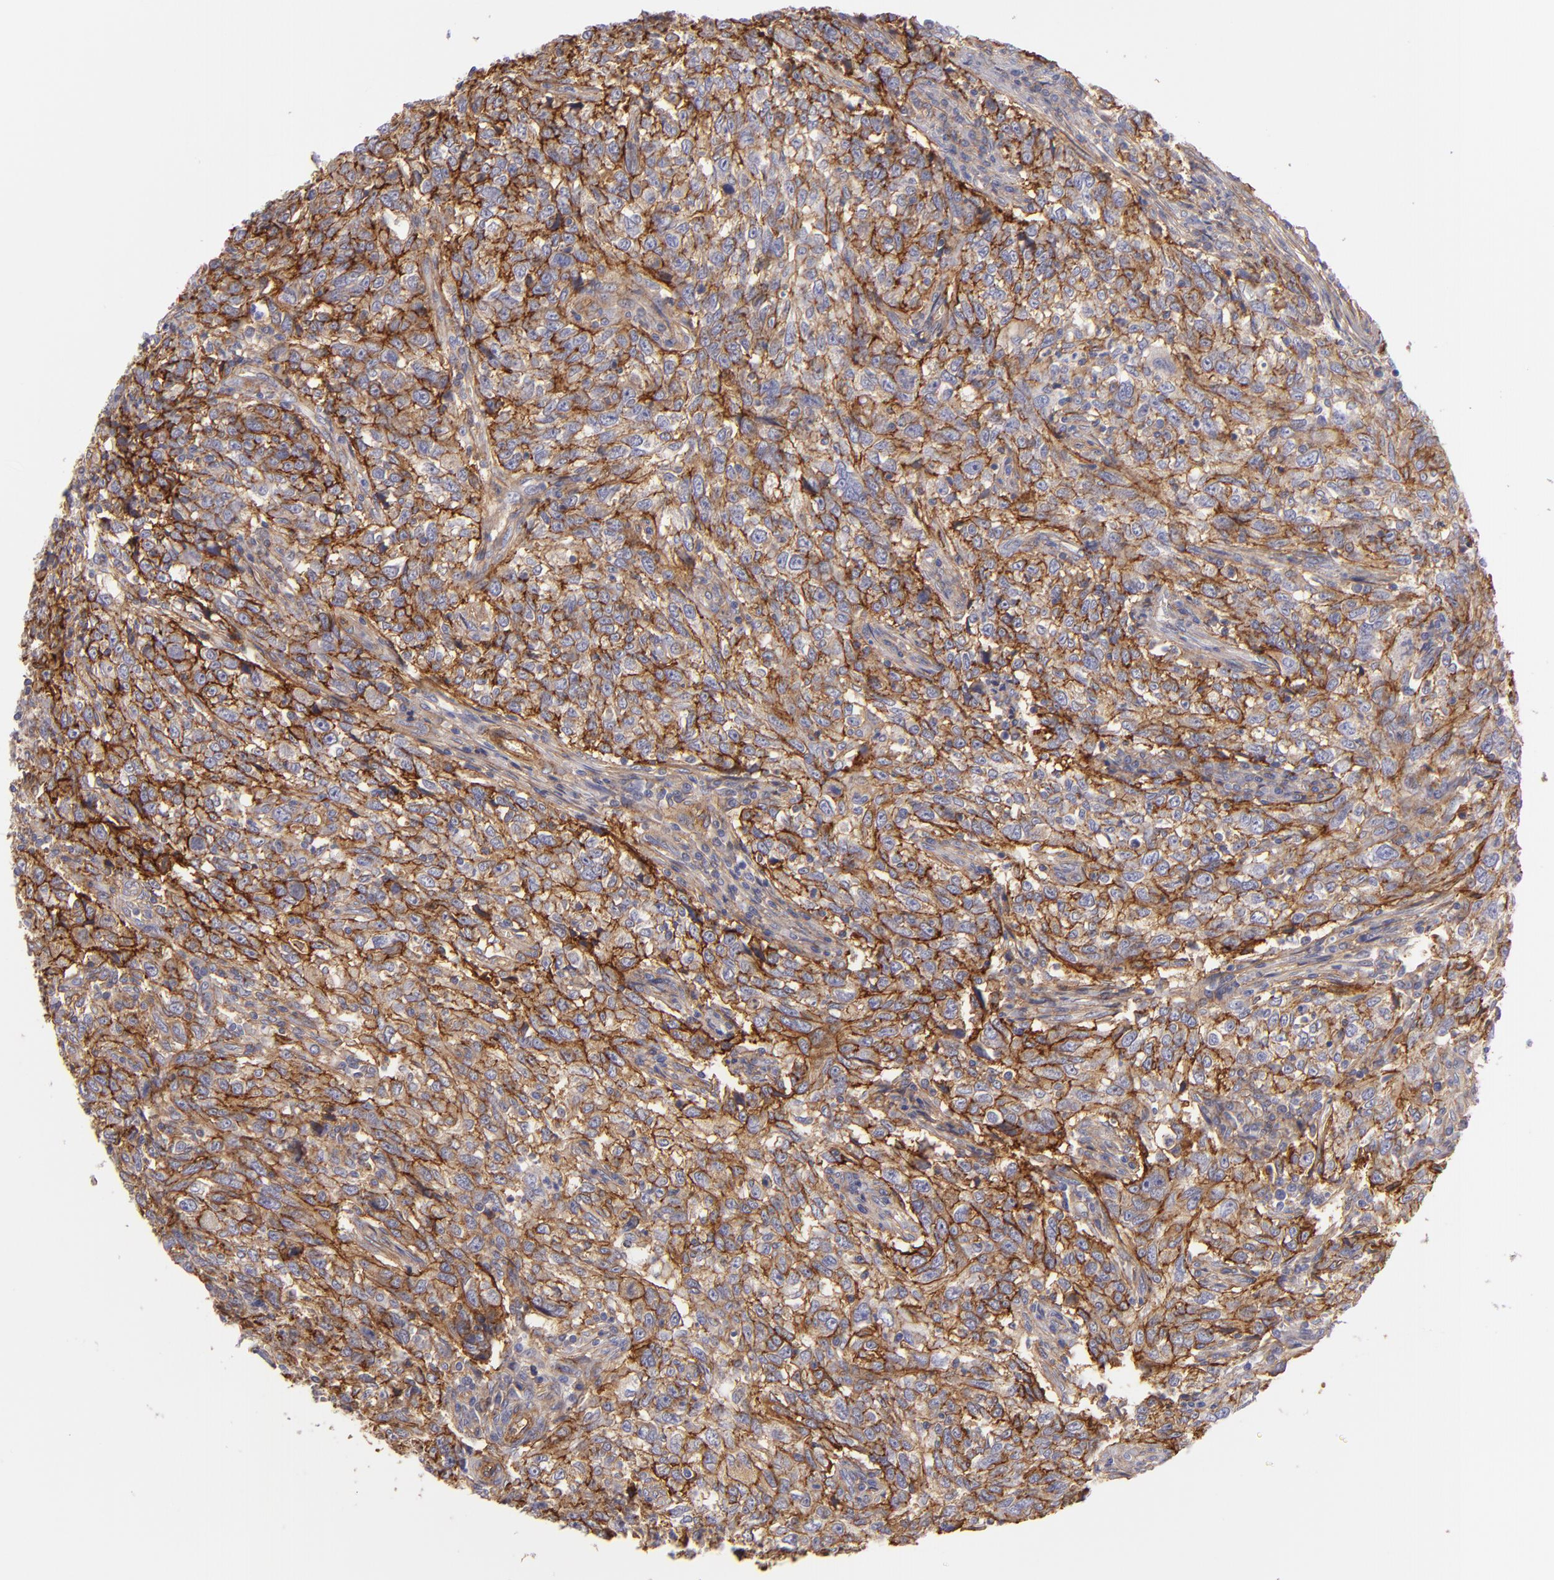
{"staining": {"intensity": "moderate", "quantity": ">75%", "location": "cytoplasmic/membranous"}, "tissue": "breast cancer", "cell_type": "Tumor cells", "image_type": "cancer", "snomed": [{"axis": "morphology", "description": "Duct carcinoma"}, {"axis": "topography", "description": "Breast"}], "caption": "Protein analysis of breast cancer tissue shows moderate cytoplasmic/membranous expression in about >75% of tumor cells.", "gene": "CD151", "patient": {"sex": "female", "age": 50}}